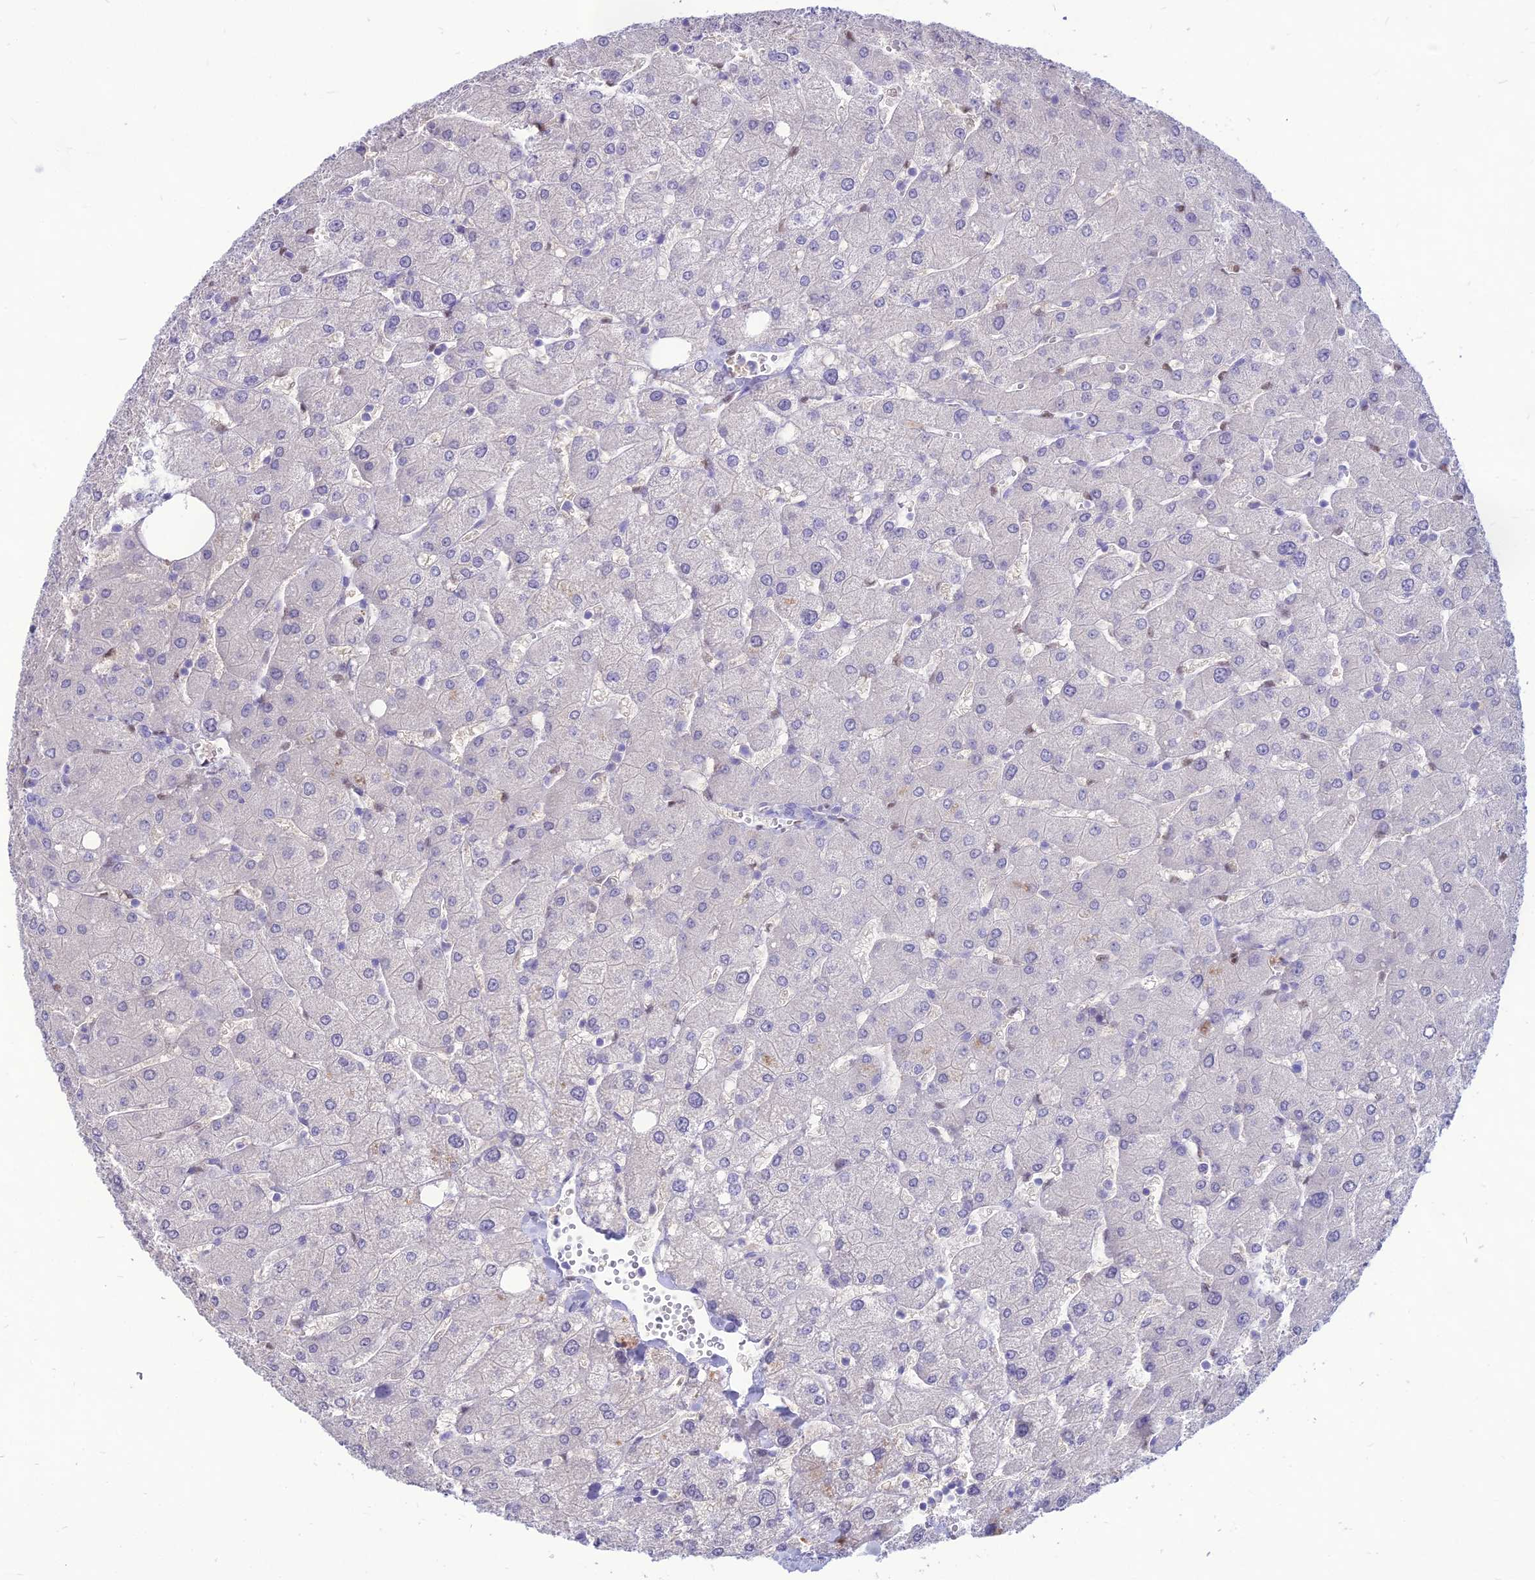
{"staining": {"intensity": "negative", "quantity": "none", "location": "none"}, "tissue": "liver", "cell_type": "Cholangiocytes", "image_type": "normal", "snomed": [{"axis": "morphology", "description": "Normal tissue, NOS"}, {"axis": "topography", "description": "Liver"}], "caption": "A high-resolution image shows IHC staining of normal liver, which demonstrates no significant positivity in cholangiocytes.", "gene": "NOVA2", "patient": {"sex": "male", "age": 55}}